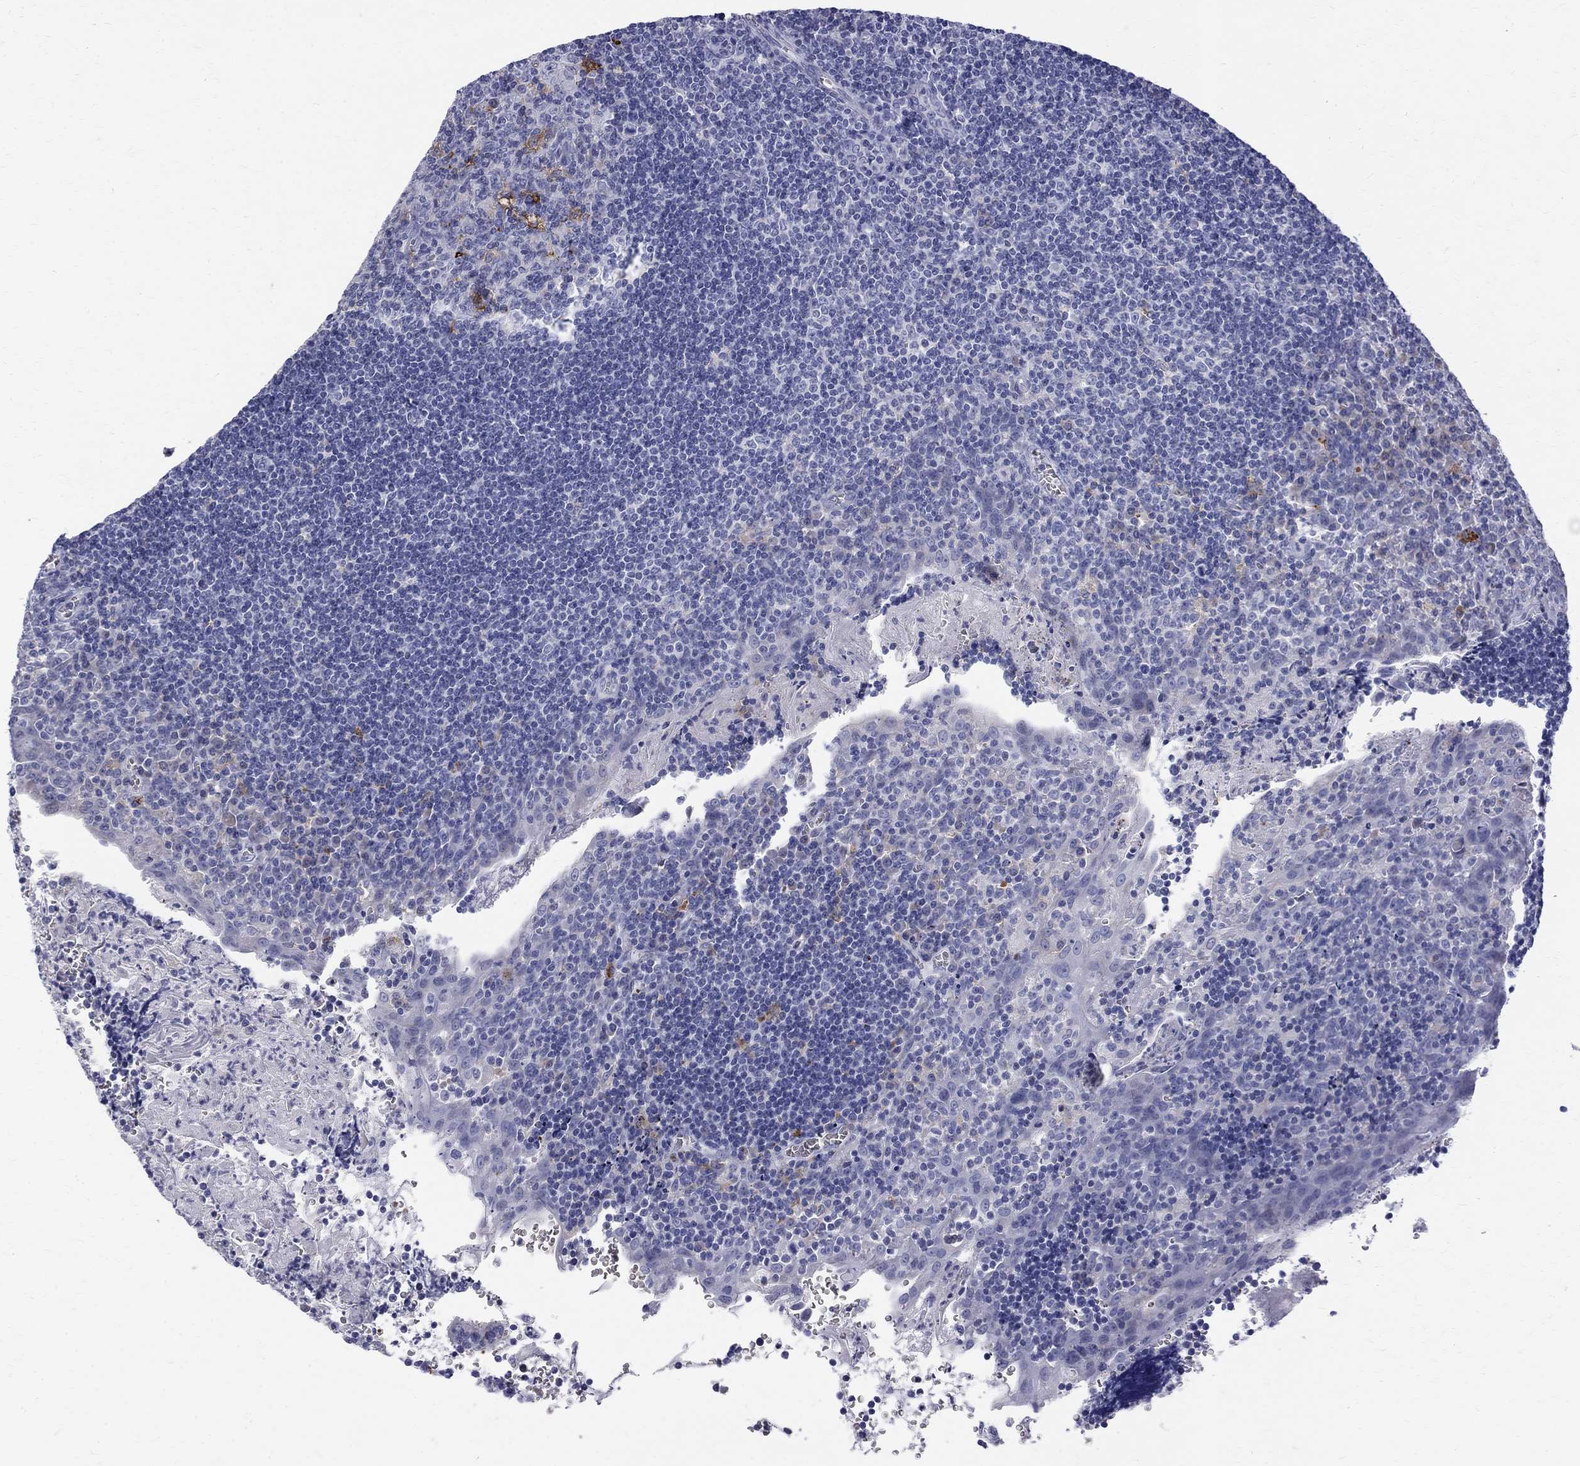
{"staining": {"intensity": "negative", "quantity": "none", "location": "none"}, "tissue": "tonsil", "cell_type": "Germinal center cells", "image_type": "normal", "snomed": [{"axis": "morphology", "description": "Normal tissue, NOS"}, {"axis": "morphology", "description": "Inflammation, NOS"}, {"axis": "topography", "description": "Tonsil"}], "caption": "The image displays no significant expression in germinal center cells of tonsil.", "gene": "AGER", "patient": {"sex": "female", "age": 31}}